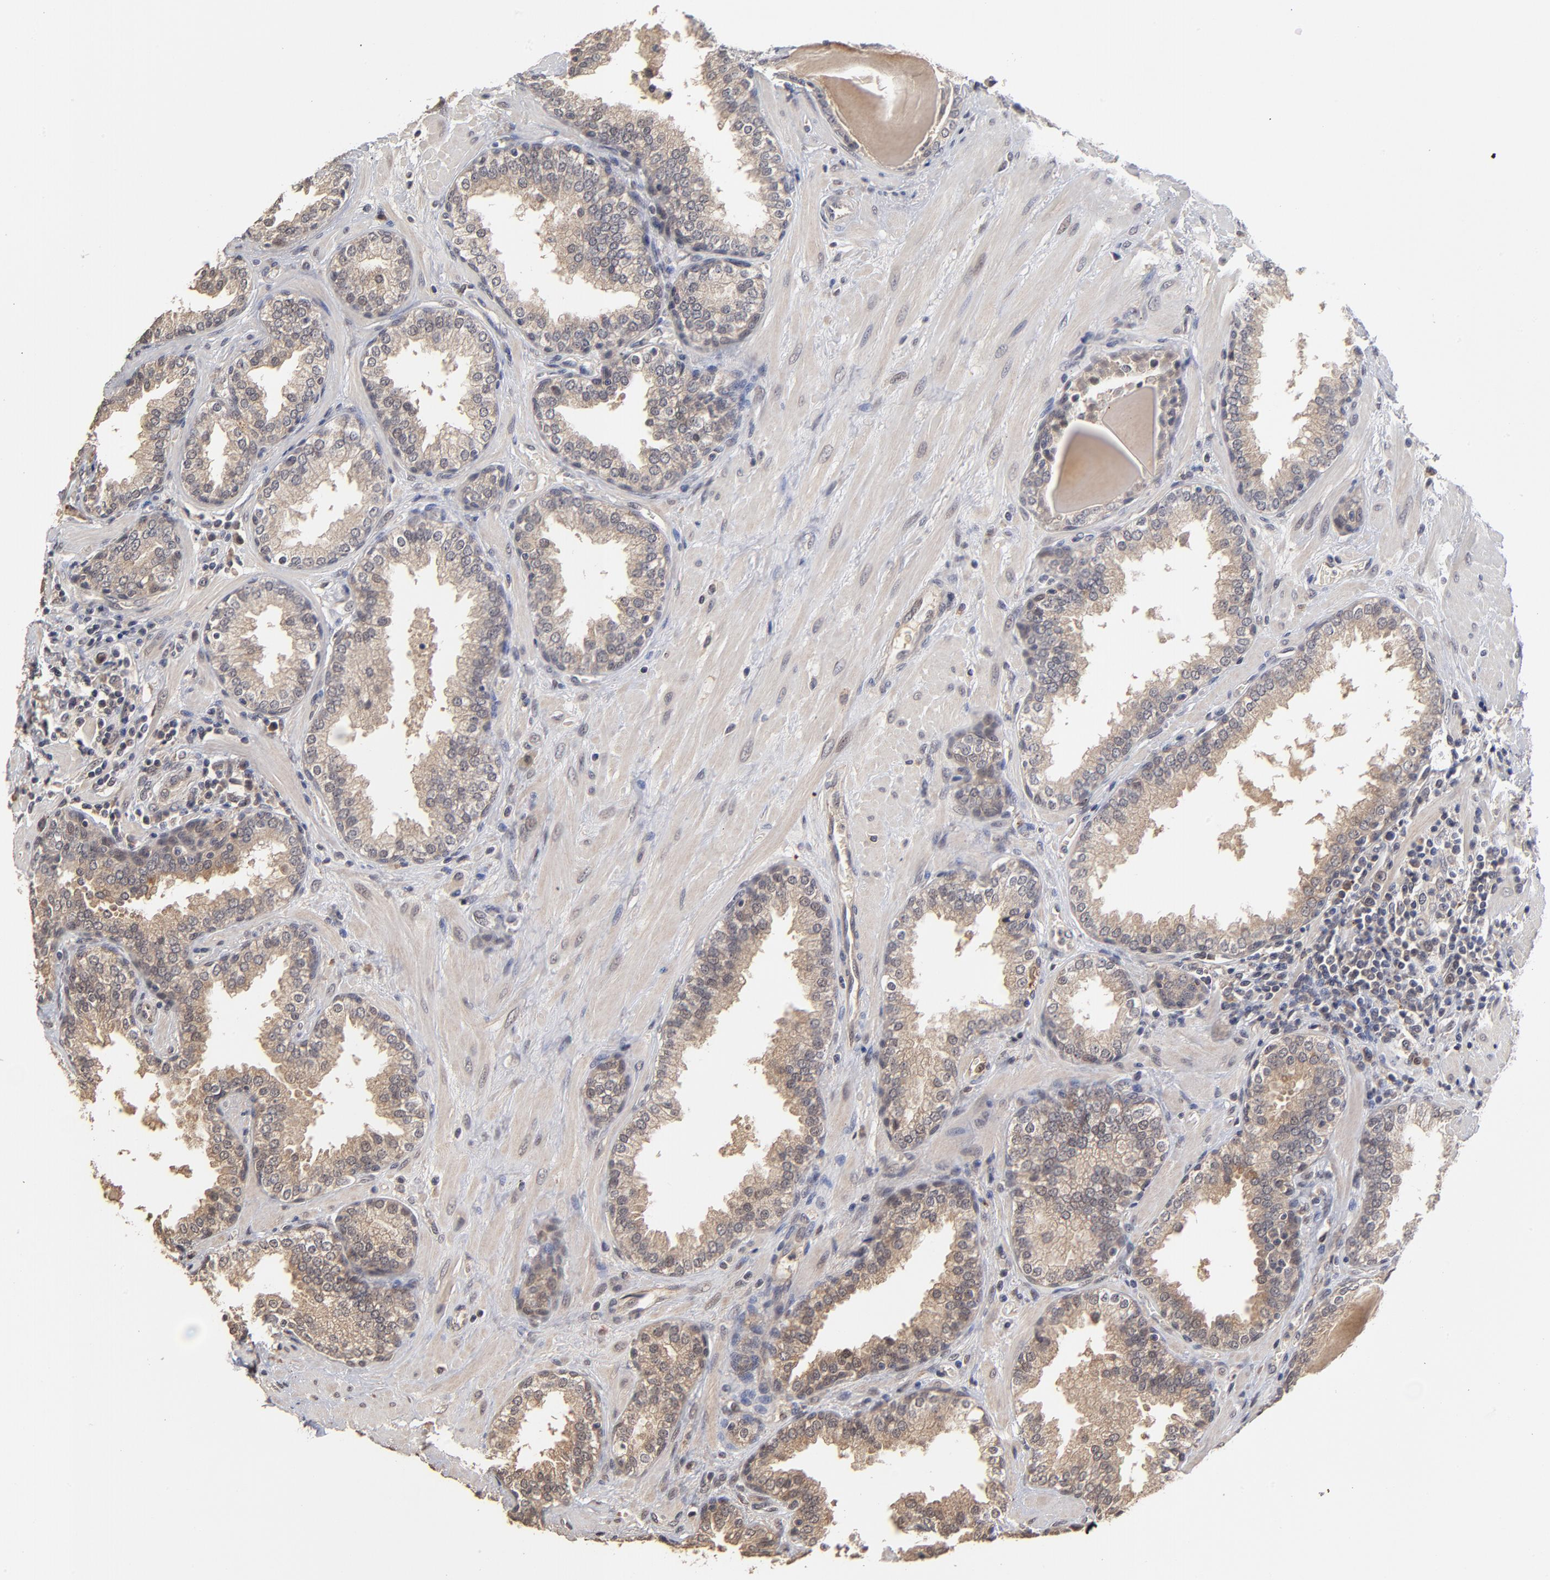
{"staining": {"intensity": "moderate", "quantity": ">75%", "location": "cytoplasmic/membranous"}, "tissue": "prostate", "cell_type": "Glandular cells", "image_type": "normal", "snomed": [{"axis": "morphology", "description": "Normal tissue, NOS"}, {"axis": "topography", "description": "Prostate"}], "caption": "A brown stain highlights moderate cytoplasmic/membranous positivity of a protein in glandular cells of normal prostate. (Stains: DAB (3,3'-diaminobenzidine) in brown, nuclei in blue, Microscopy: brightfield microscopy at high magnification).", "gene": "ASB8", "patient": {"sex": "male", "age": 51}}